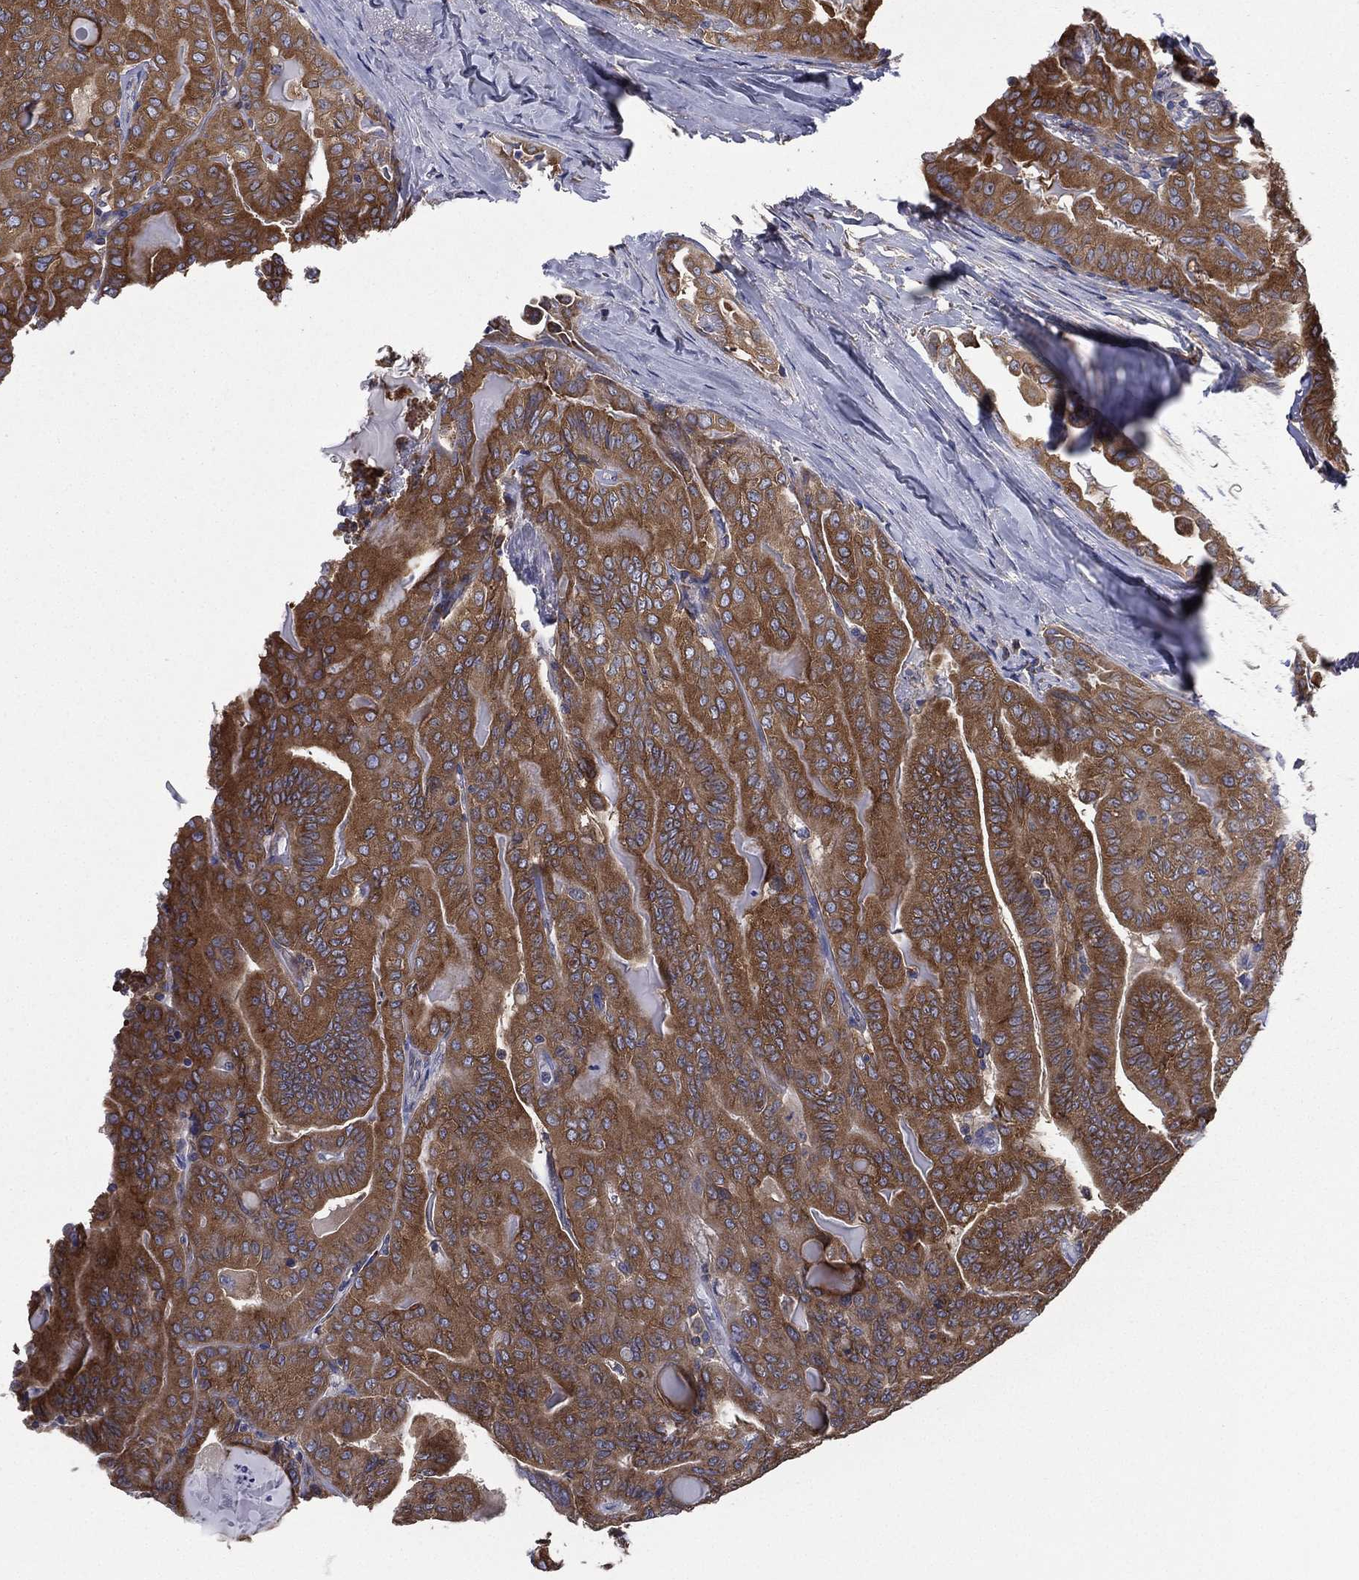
{"staining": {"intensity": "strong", "quantity": ">75%", "location": "cytoplasmic/membranous"}, "tissue": "thyroid cancer", "cell_type": "Tumor cells", "image_type": "cancer", "snomed": [{"axis": "morphology", "description": "Papillary adenocarcinoma, NOS"}, {"axis": "topography", "description": "Thyroid gland"}], "caption": "Immunohistochemical staining of thyroid cancer (papillary adenocarcinoma) displays high levels of strong cytoplasmic/membranous protein staining in approximately >75% of tumor cells. The staining is performed using DAB brown chromogen to label protein expression. The nuclei are counter-stained blue using hematoxylin.", "gene": "FARSA", "patient": {"sex": "female", "age": 68}}